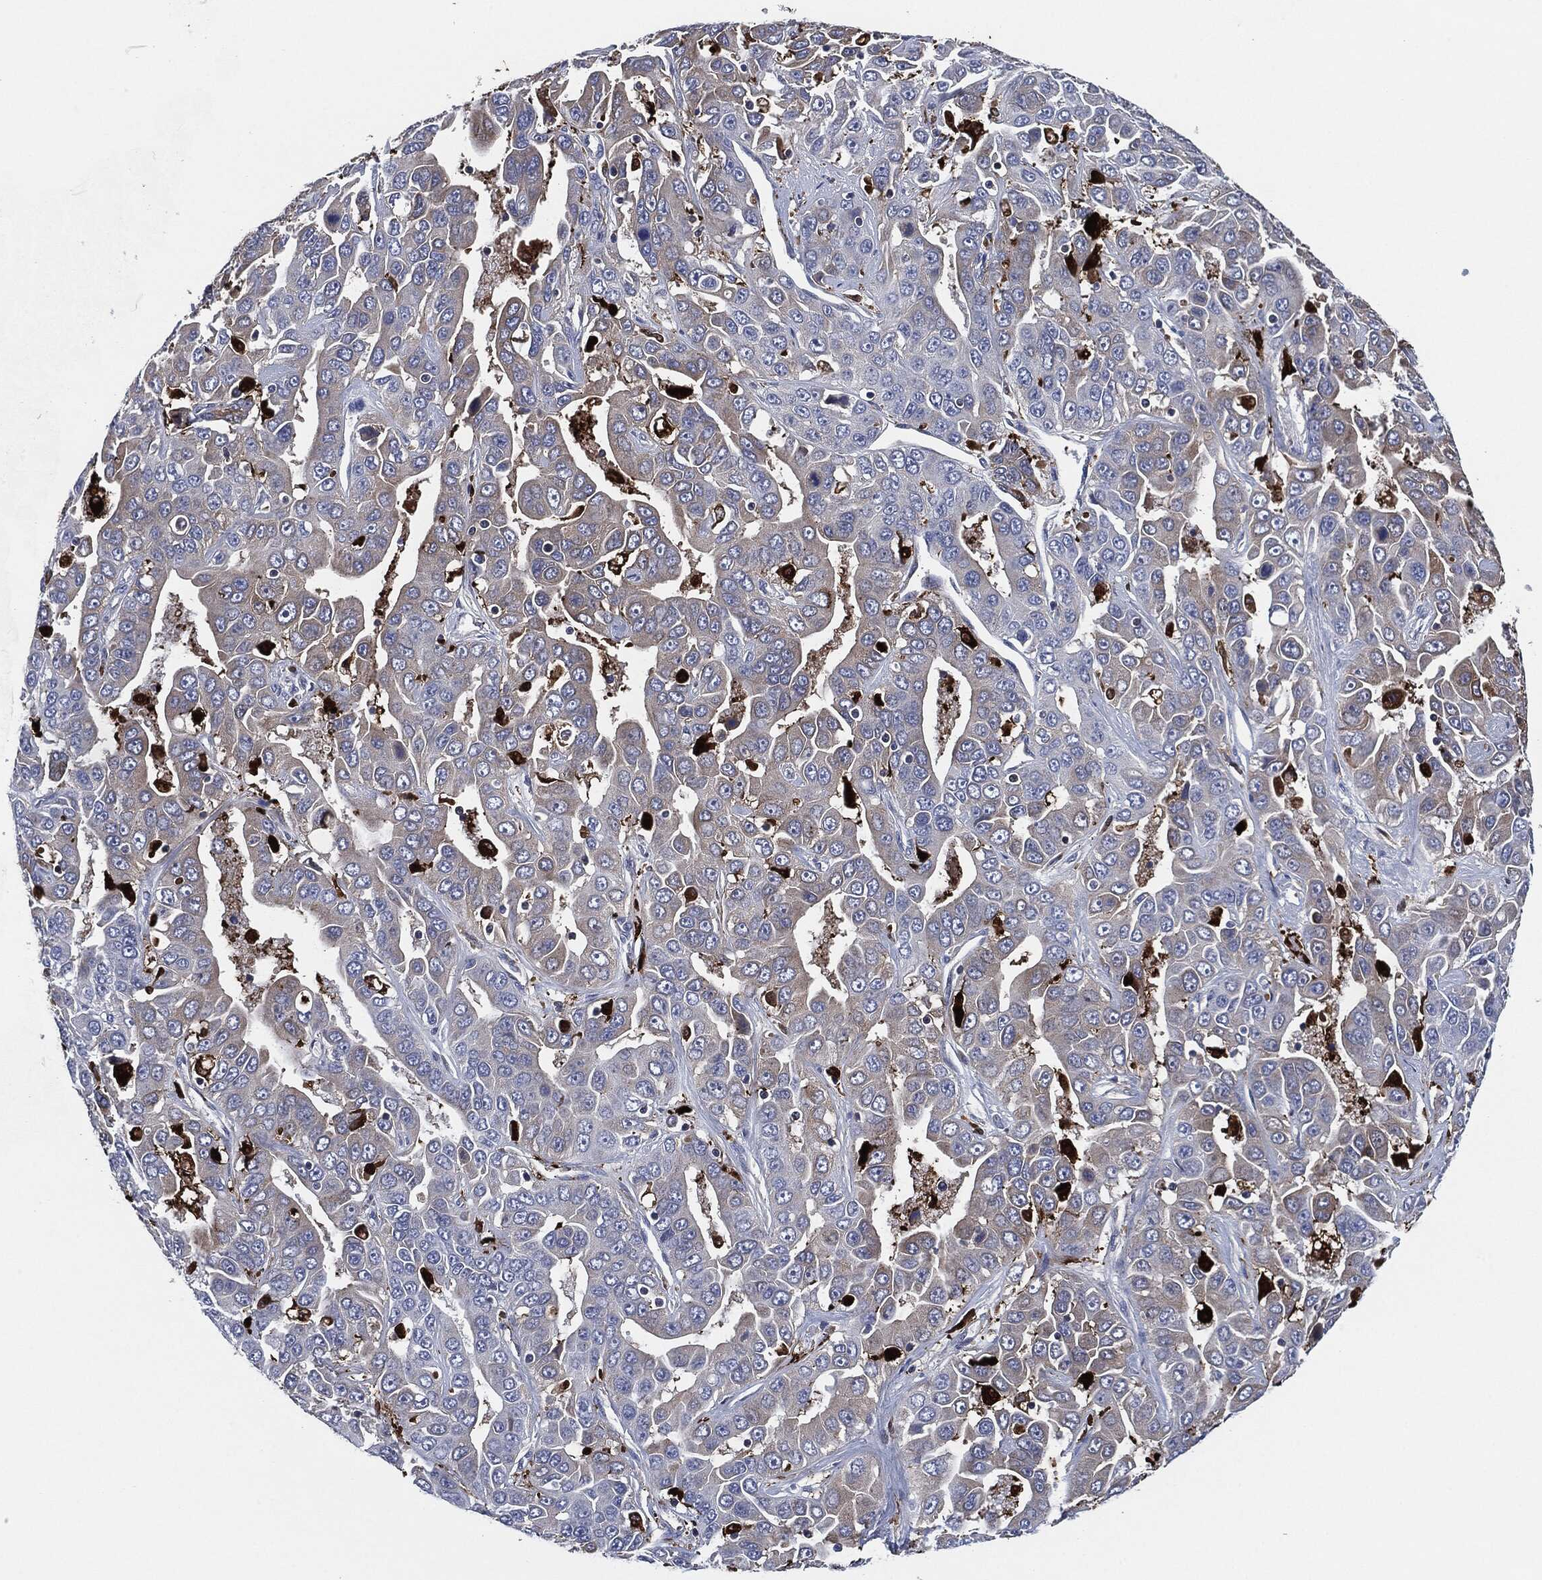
{"staining": {"intensity": "weak", "quantity": "<25%", "location": "cytoplasmic/membranous"}, "tissue": "liver cancer", "cell_type": "Tumor cells", "image_type": "cancer", "snomed": [{"axis": "morphology", "description": "Cholangiocarcinoma"}, {"axis": "topography", "description": "Liver"}], "caption": "A high-resolution micrograph shows immunohistochemistry staining of cholangiocarcinoma (liver), which shows no significant staining in tumor cells.", "gene": "TMEM11", "patient": {"sex": "female", "age": 52}}